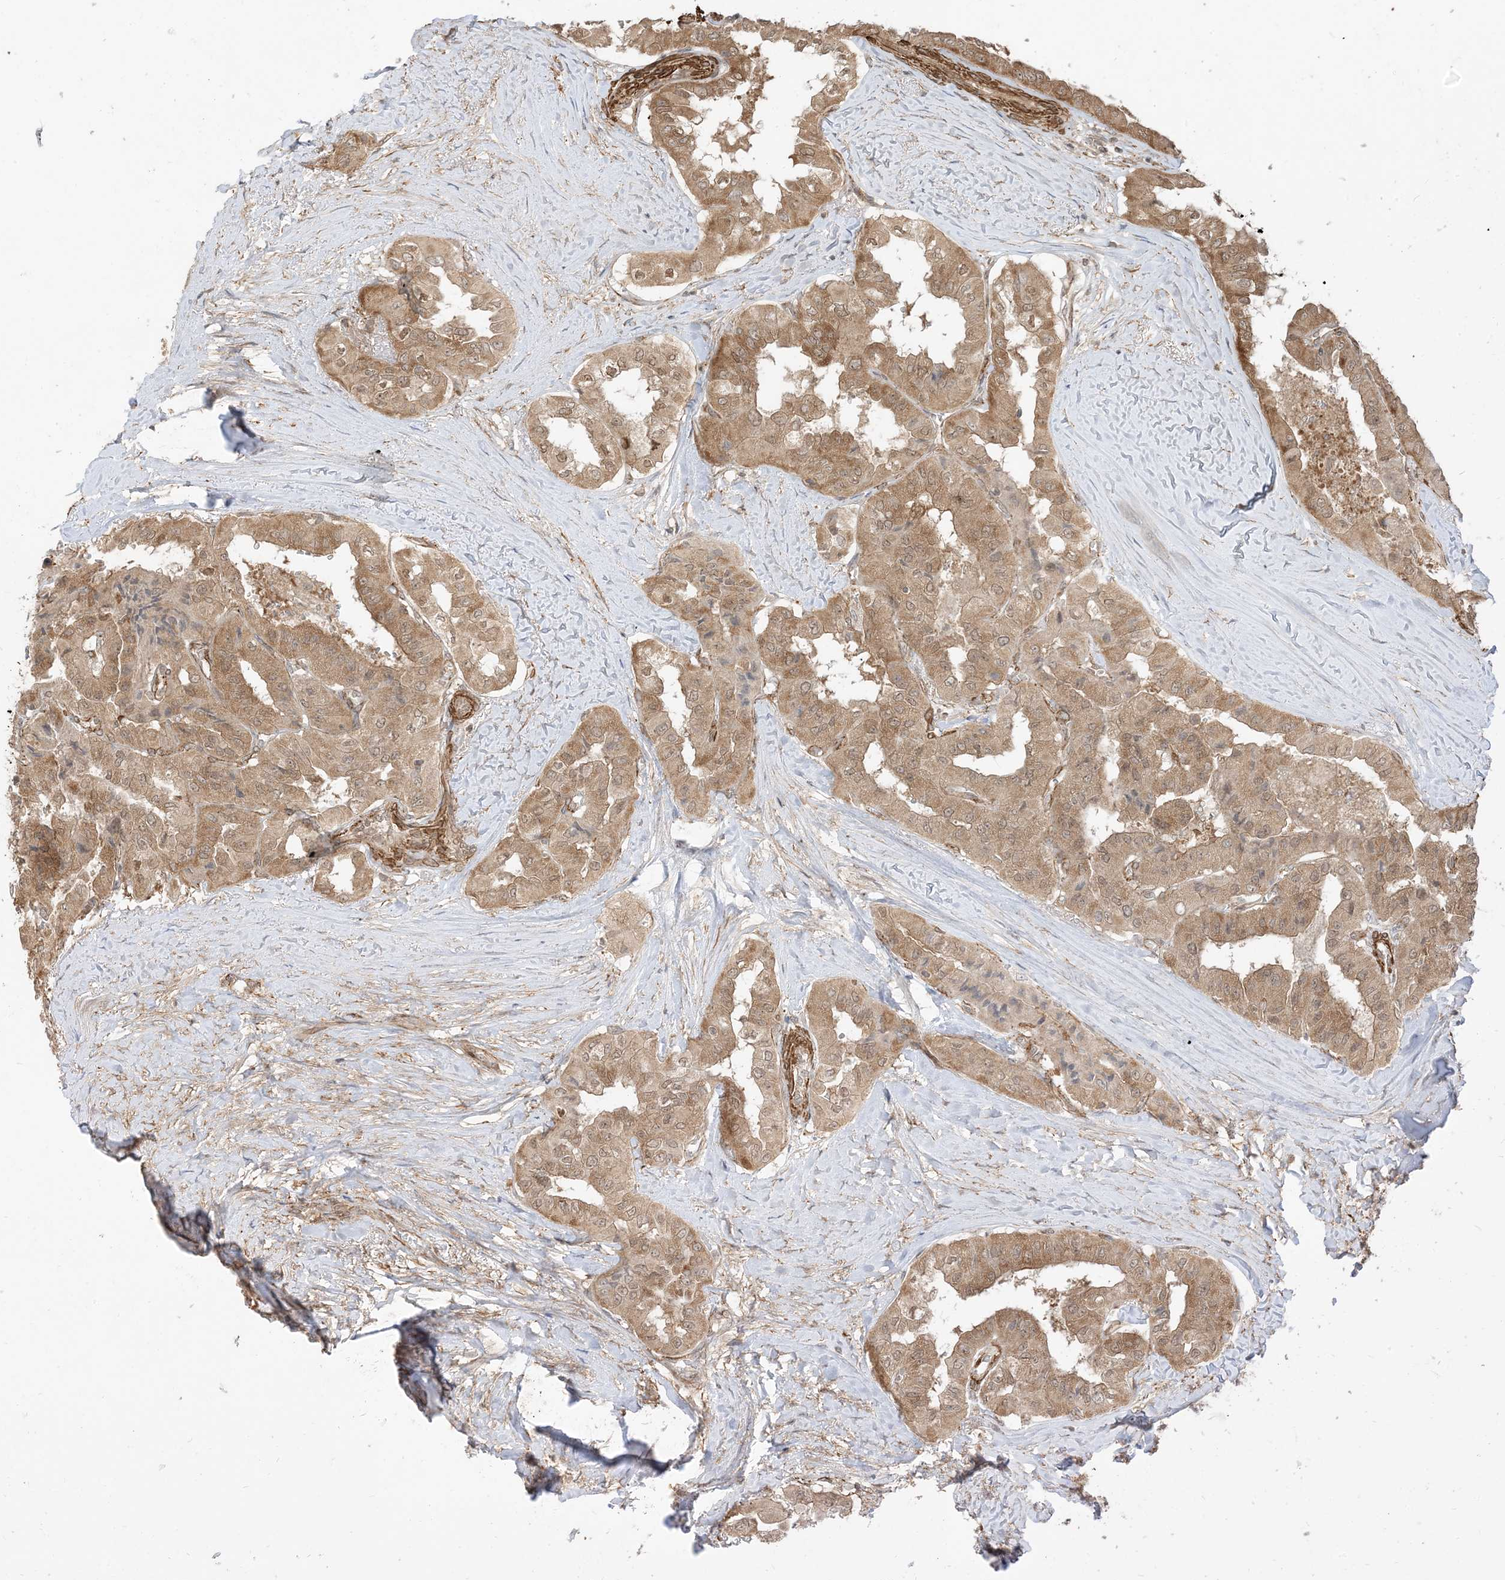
{"staining": {"intensity": "moderate", "quantity": ">75%", "location": "cytoplasmic/membranous"}, "tissue": "thyroid cancer", "cell_type": "Tumor cells", "image_type": "cancer", "snomed": [{"axis": "morphology", "description": "Papillary adenocarcinoma, NOS"}, {"axis": "topography", "description": "Thyroid gland"}], "caption": "IHC image of human thyroid cancer stained for a protein (brown), which exhibits medium levels of moderate cytoplasmic/membranous positivity in about >75% of tumor cells.", "gene": "TBCC", "patient": {"sex": "female", "age": 59}}